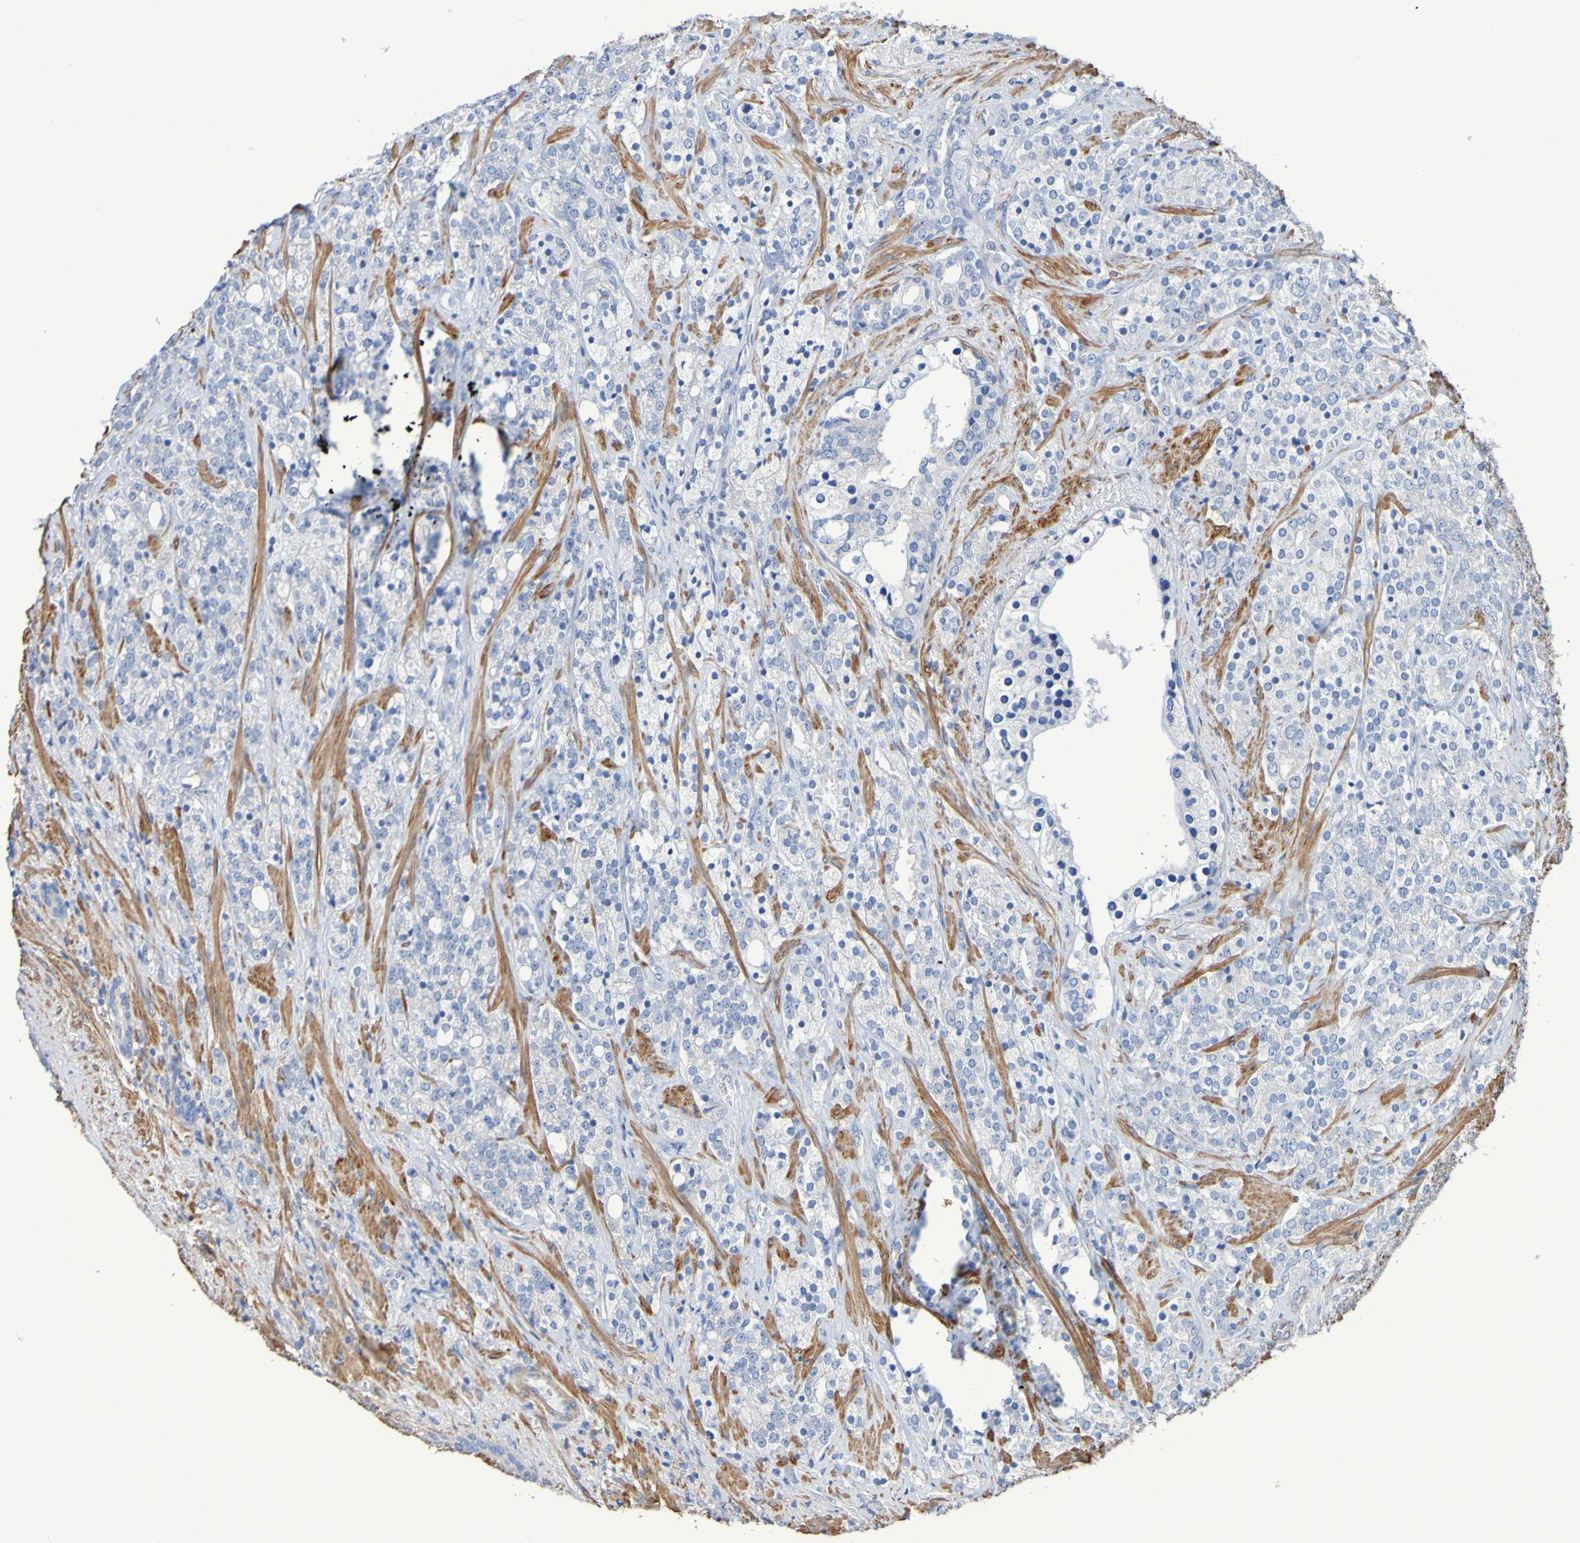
{"staining": {"intensity": "negative", "quantity": "none", "location": "none"}, "tissue": "prostate cancer", "cell_type": "Tumor cells", "image_type": "cancer", "snomed": [{"axis": "morphology", "description": "Adenocarcinoma, High grade"}, {"axis": "topography", "description": "Prostate"}], "caption": "This is an immunohistochemistry image of prostate adenocarcinoma (high-grade). There is no positivity in tumor cells.", "gene": "SRPRB", "patient": {"sex": "male", "age": 71}}